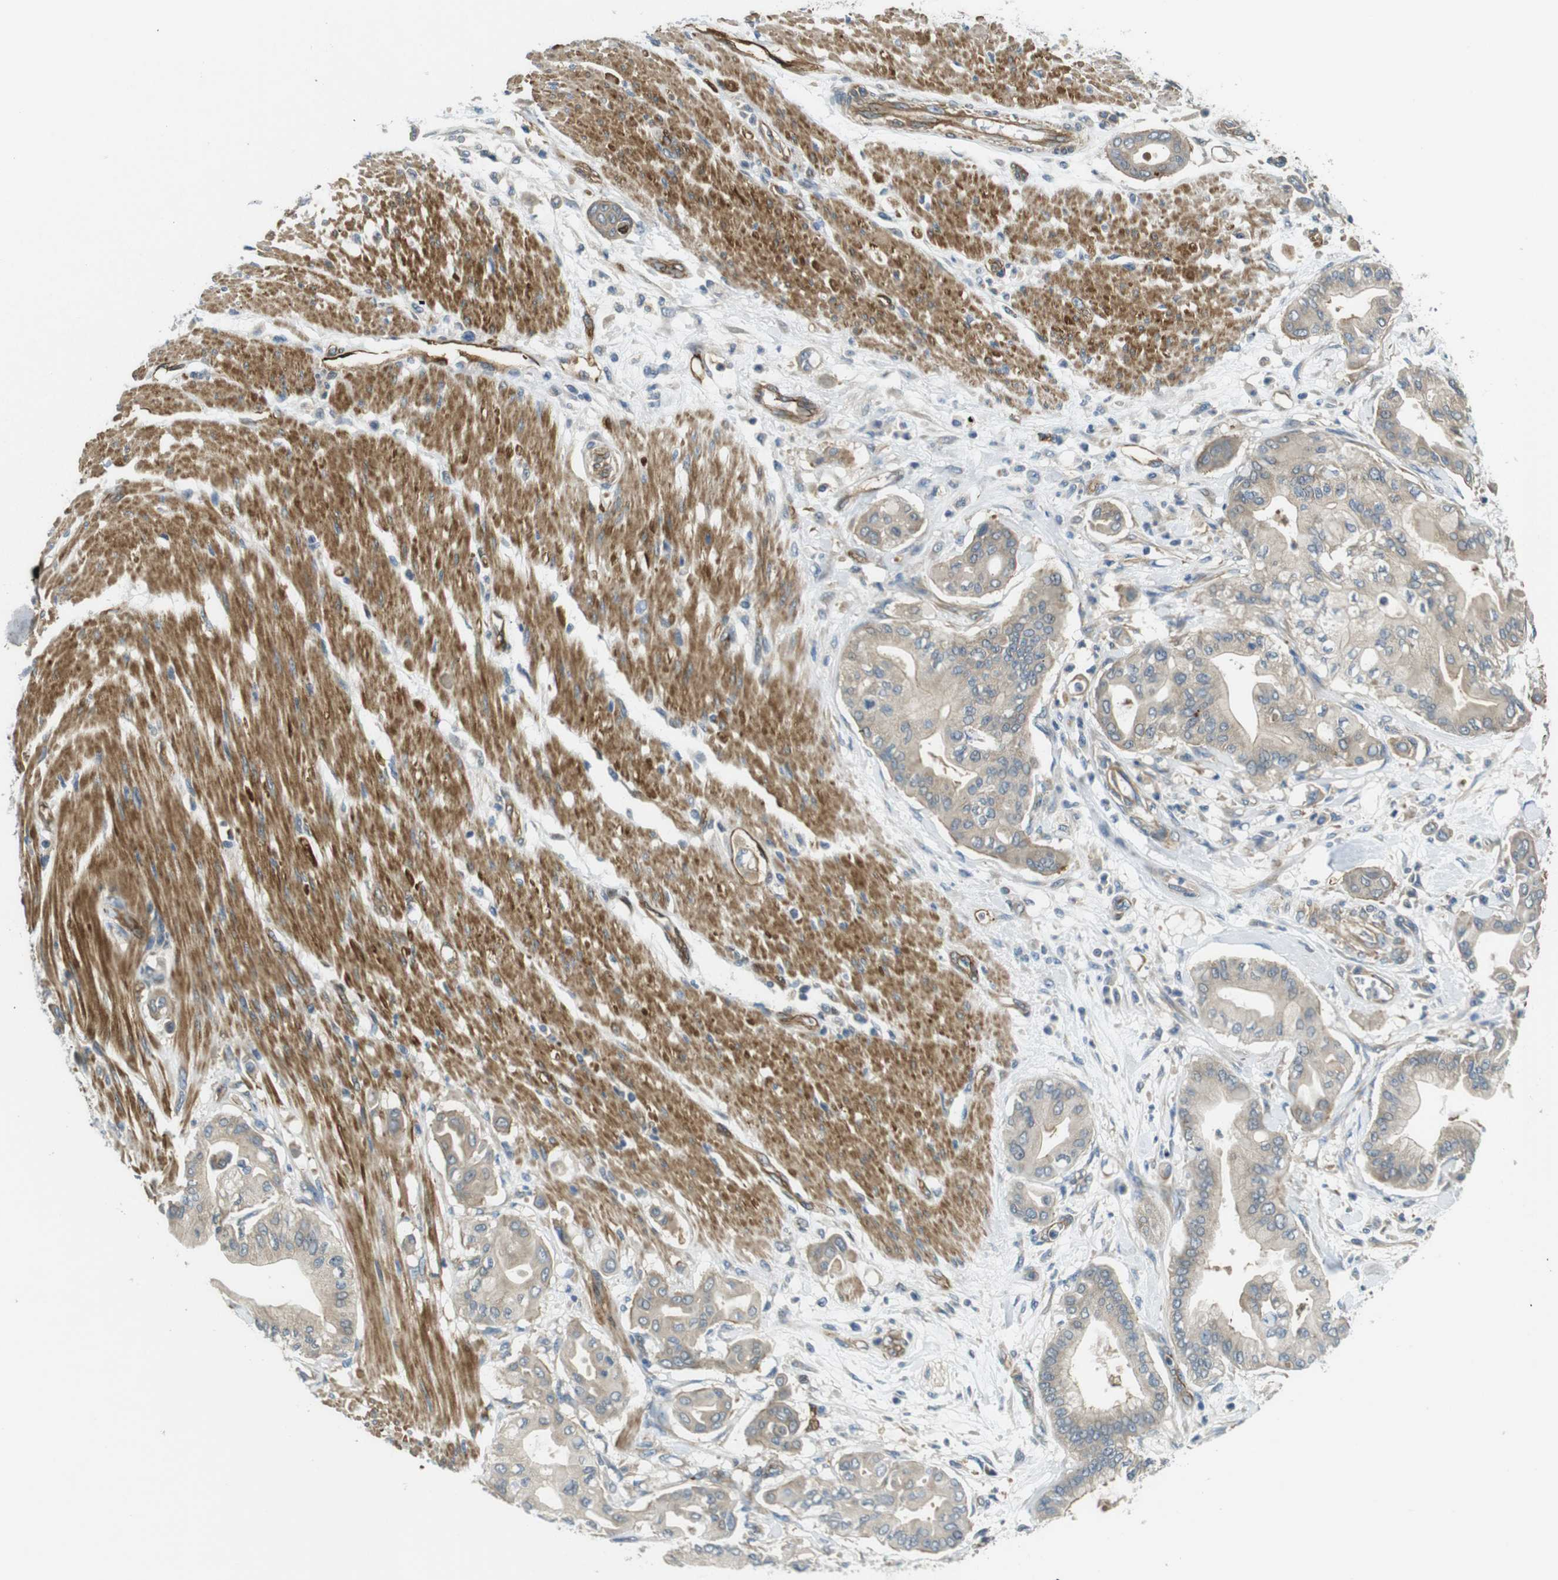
{"staining": {"intensity": "weak", "quantity": "25%-75%", "location": "cytoplasmic/membranous"}, "tissue": "pancreatic cancer", "cell_type": "Tumor cells", "image_type": "cancer", "snomed": [{"axis": "morphology", "description": "Adenocarcinoma, NOS"}, {"axis": "morphology", "description": "Adenocarcinoma, metastatic, NOS"}, {"axis": "topography", "description": "Lymph node"}, {"axis": "topography", "description": "Pancreas"}, {"axis": "topography", "description": "Duodenum"}], "caption": "The photomicrograph displays immunohistochemical staining of pancreatic cancer. There is weak cytoplasmic/membranous positivity is seen in approximately 25%-75% of tumor cells.", "gene": "TSC1", "patient": {"sex": "female", "age": 64}}